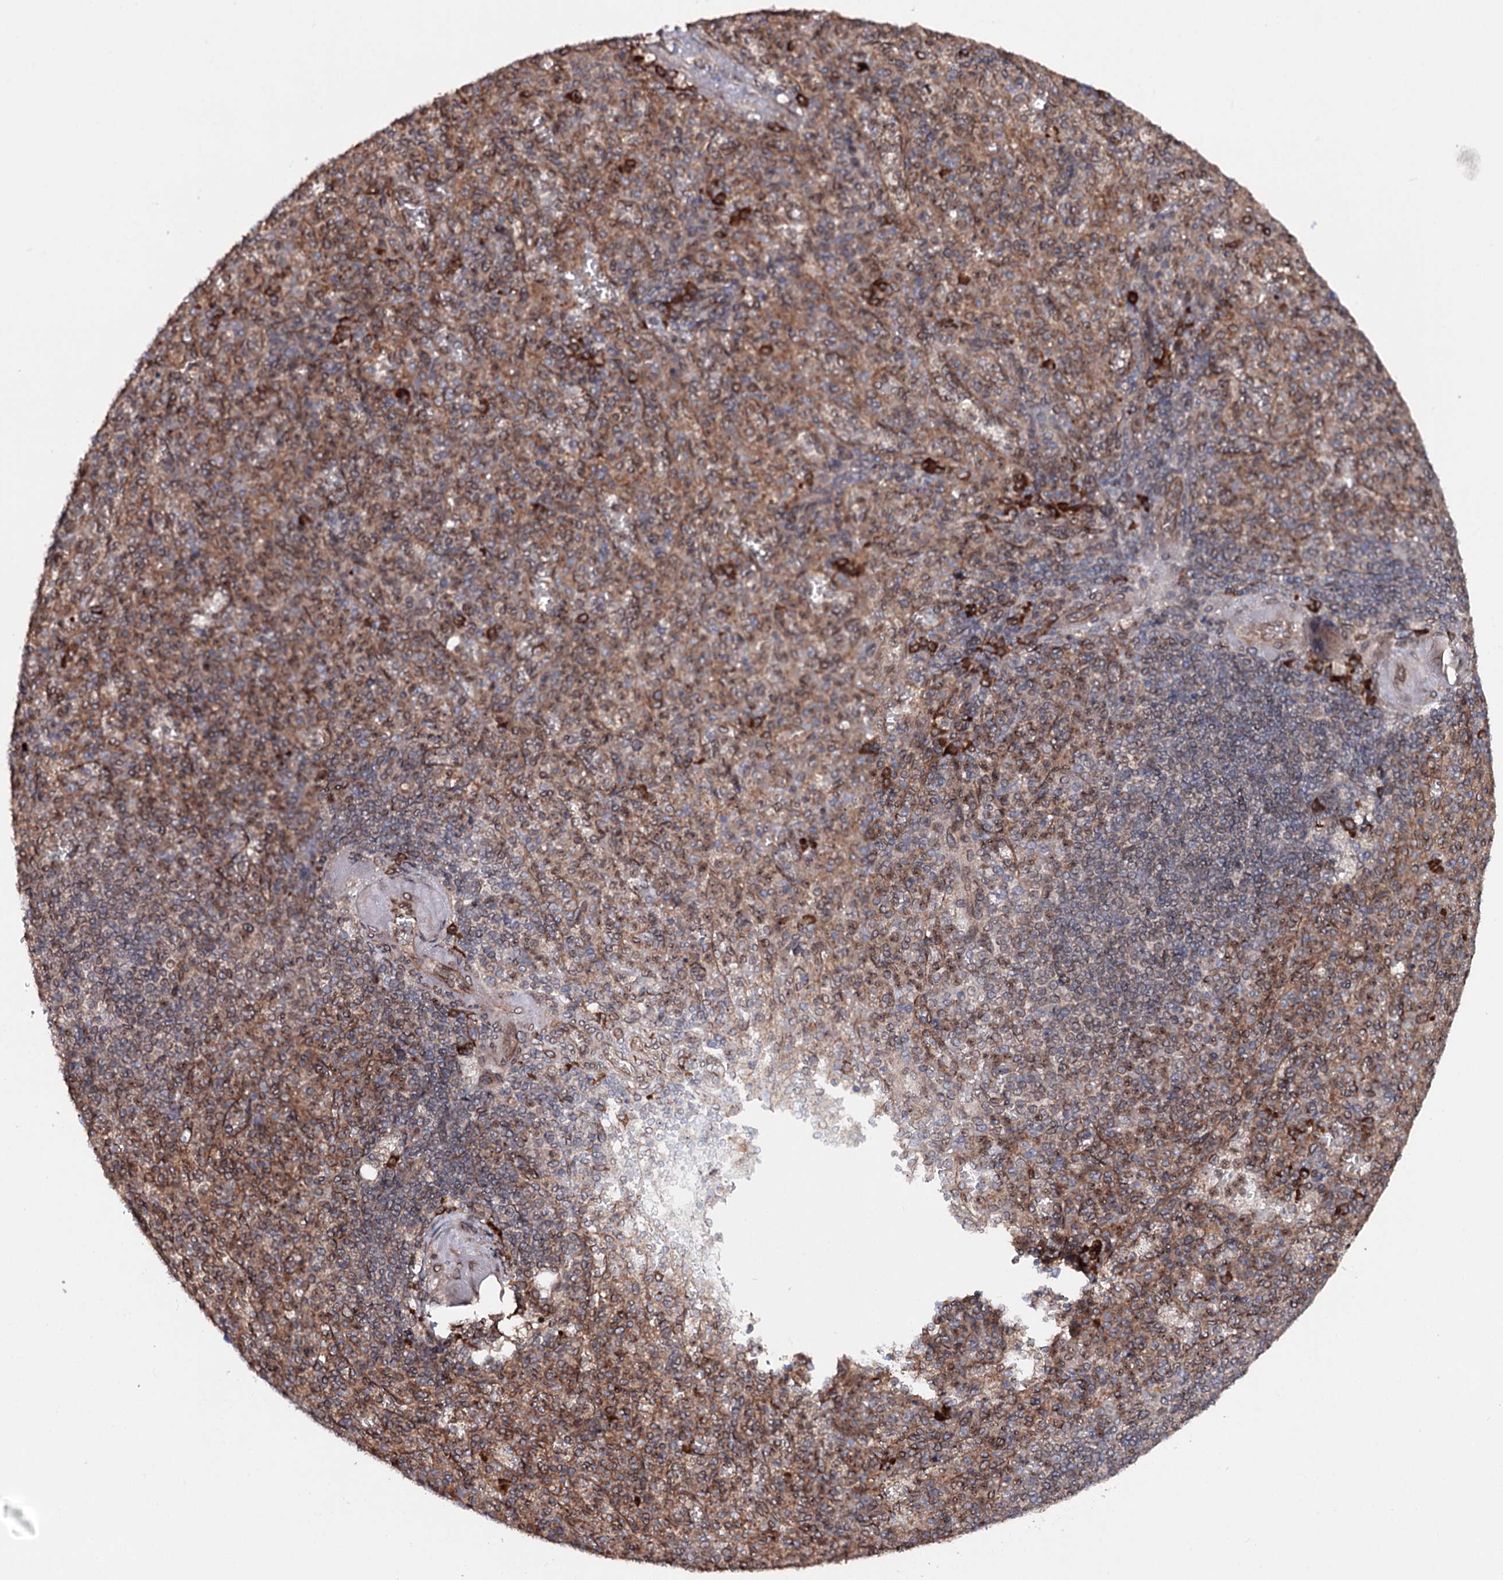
{"staining": {"intensity": "moderate", "quantity": ">75%", "location": "cytoplasmic/membranous"}, "tissue": "spleen", "cell_type": "Cells in red pulp", "image_type": "normal", "snomed": [{"axis": "morphology", "description": "Normal tissue, NOS"}, {"axis": "topography", "description": "Spleen"}], "caption": "IHC of benign human spleen demonstrates medium levels of moderate cytoplasmic/membranous positivity in approximately >75% of cells in red pulp. The protein of interest is stained brown, and the nuclei are stained in blue (DAB (3,3'-diaminobenzidine) IHC with brightfield microscopy, high magnification).", "gene": "FGFR1OP2", "patient": {"sex": "female", "age": 74}}